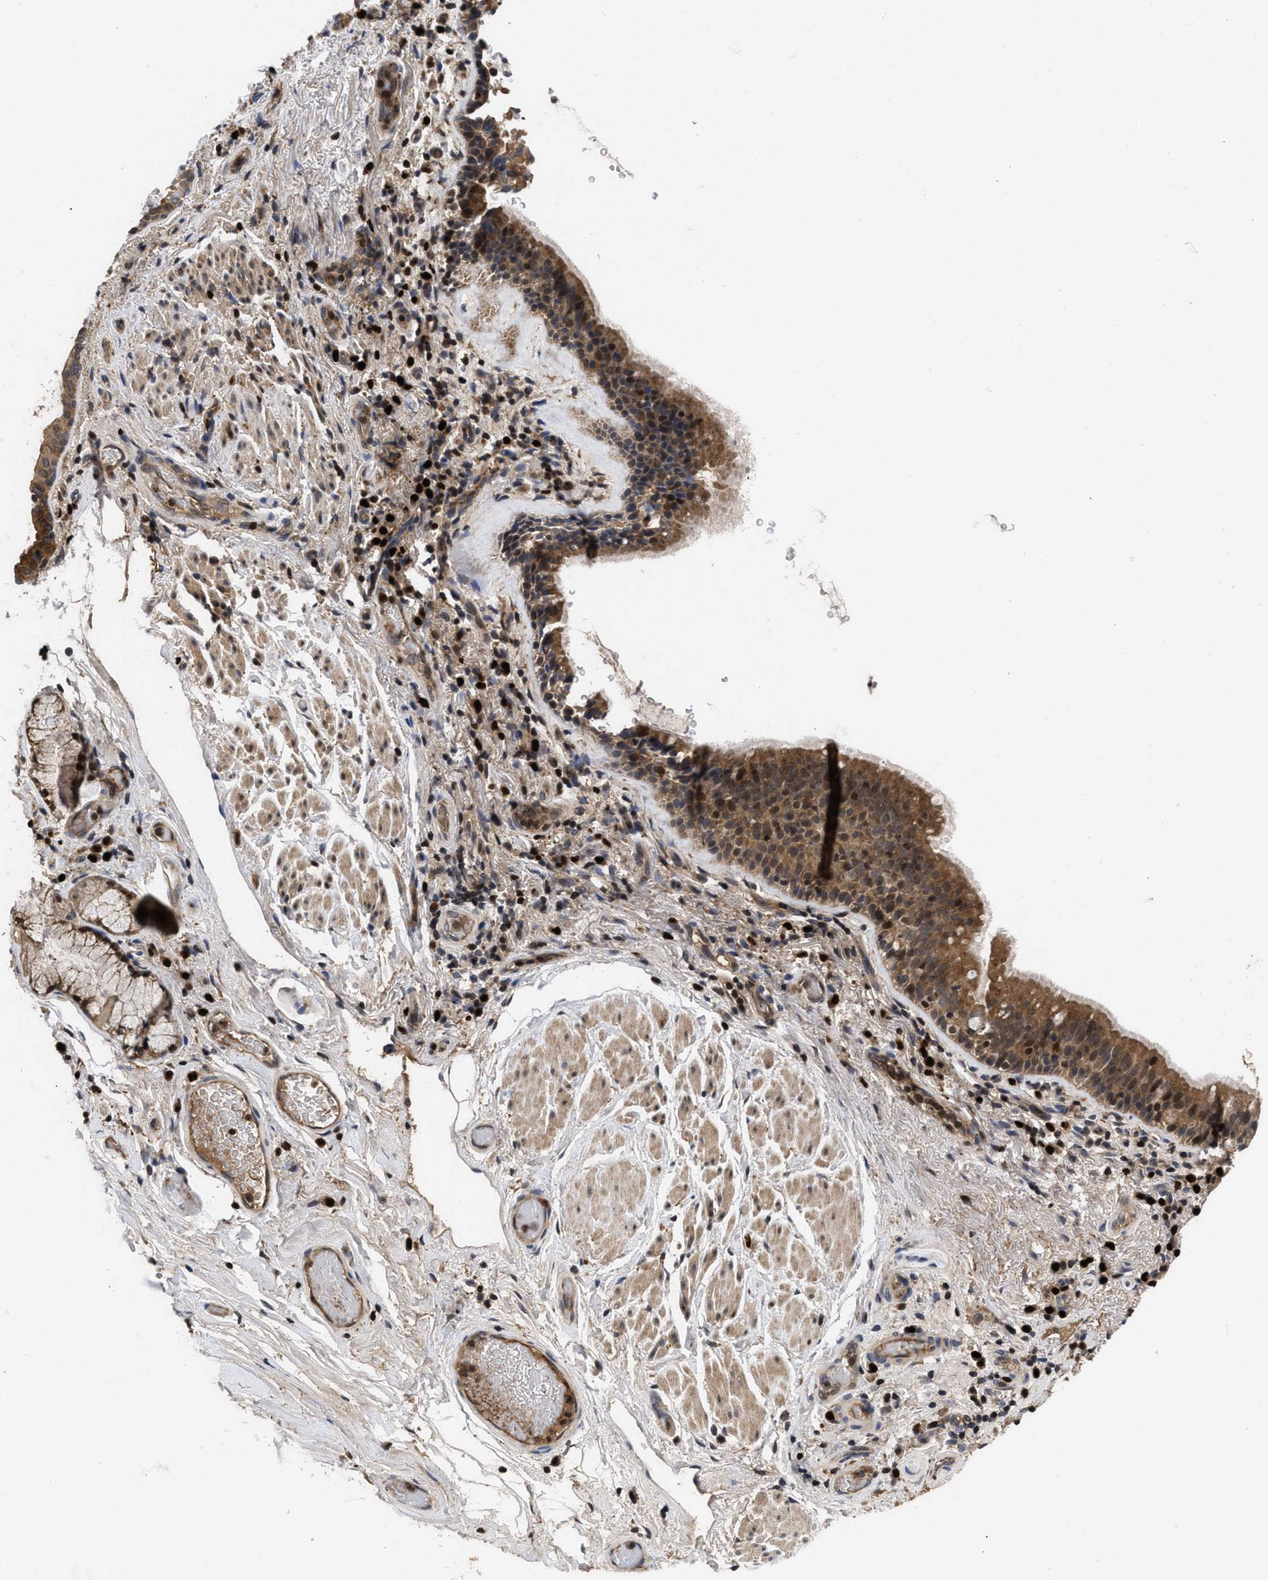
{"staining": {"intensity": "strong", "quantity": ">75%", "location": "cytoplasmic/membranous,nuclear"}, "tissue": "bronchus", "cell_type": "Respiratory epithelial cells", "image_type": "normal", "snomed": [{"axis": "morphology", "description": "Normal tissue, NOS"}, {"axis": "morphology", "description": "Inflammation, NOS"}, {"axis": "topography", "description": "Cartilage tissue"}, {"axis": "topography", "description": "Bronchus"}], "caption": "Immunohistochemistry (DAB) staining of benign bronchus exhibits strong cytoplasmic/membranous,nuclear protein positivity in approximately >75% of respiratory epithelial cells.", "gene": "FAM200A", "patient": {"sex": "male", "age": 77}}